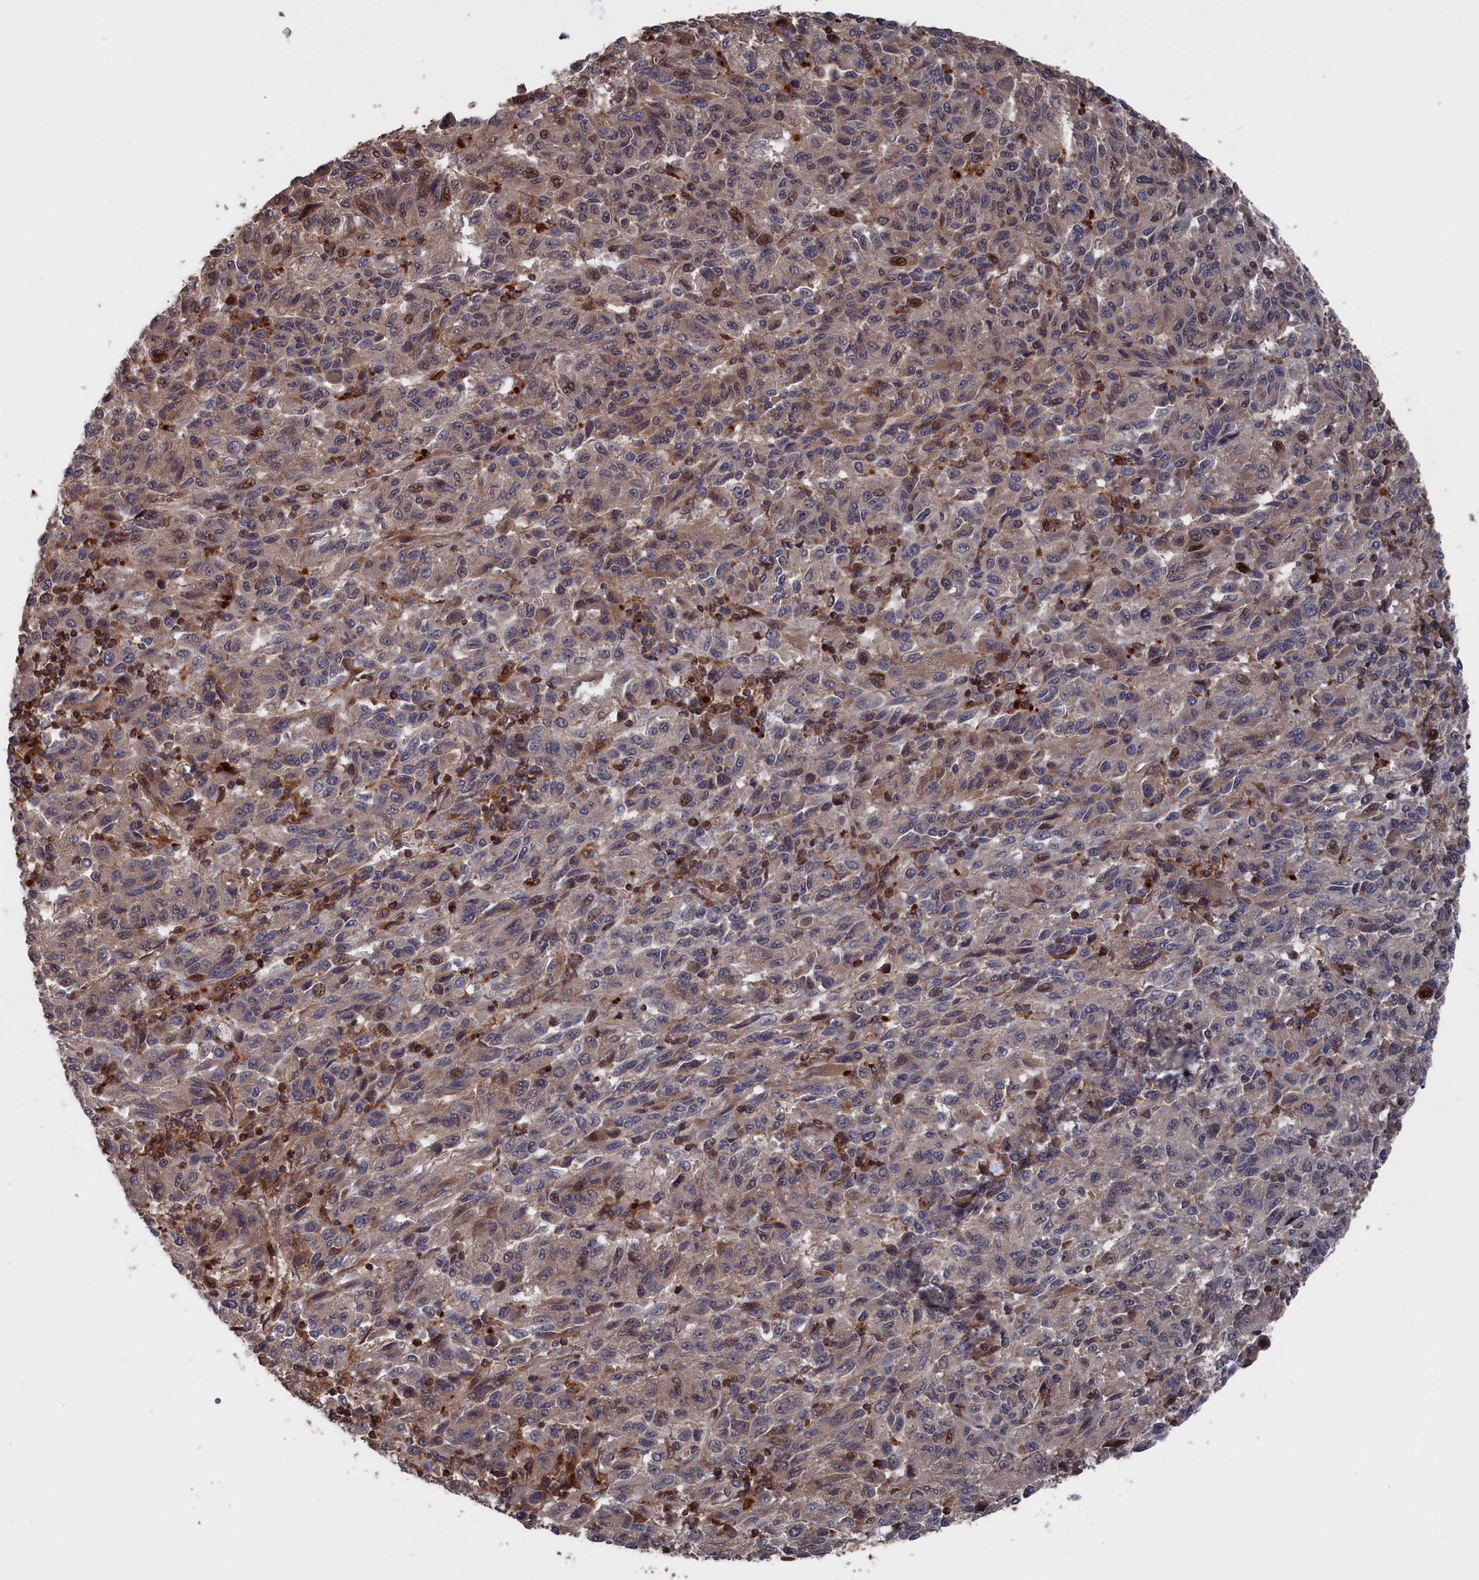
{"staining": {"intensity": "moderate", "quantity": "<25%", "location": "nuclear"}, "tissue": "melanoma", "cell_type": "Tumor cells", "image_type": "cancer", "snomed": [{"axis": "morphology", "description": "Malignant melanoma, Metastatic site"}, {"axis": "topography", "description": "Lung"}], "caption": "Immunohistochemistry (IHC) of human melanoma demonstrates low levels of moderate nuclear staining in about <25% of tumor cells. The protein of interest is stained brown, and the nuclei are stained in blue (DAB (3,3'-diaminobenzidine) IHC with brightfield microscopy, high magnification).", "gene": "PLA2G15", "patient": {"sex": "male", "age": 64}}